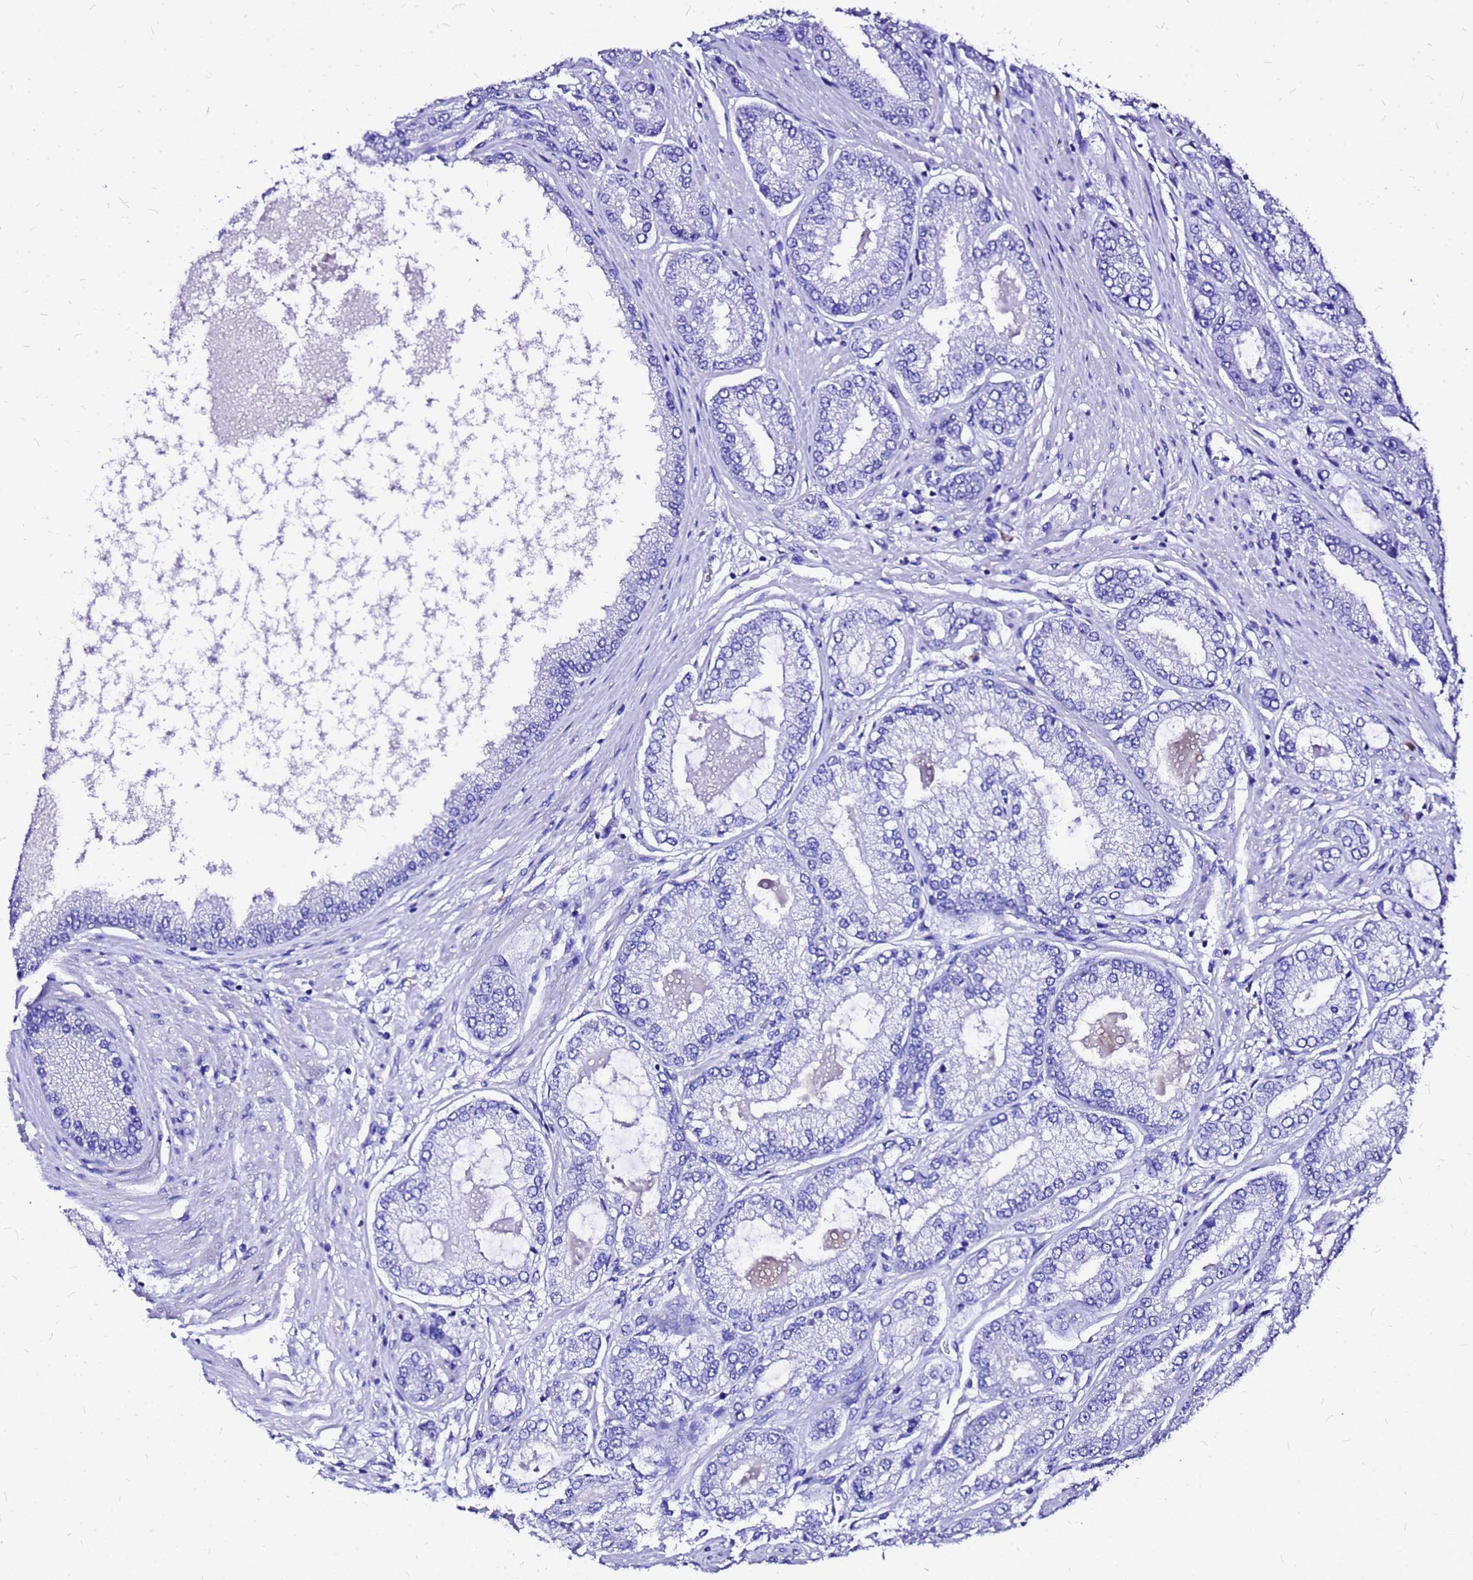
{"staining": {"intensity": "negative", "quantity": "none", "location": "none"}, "tissue": "prostate cancer", "cell_type": "Tumor cells", "image_type": "cancer", "snomed": [{"axis": "morphology", "description": "Adenocarcinoma, High grade"}, {"axis": "topography", "description": "Prostate"}], "caption": "Tumor cells show no significant protein positivity in prostate cancer (adenocarcinoma (high-grade)).", "gene": "HERC4", "patient": {"sex": "male", "age": 71}}